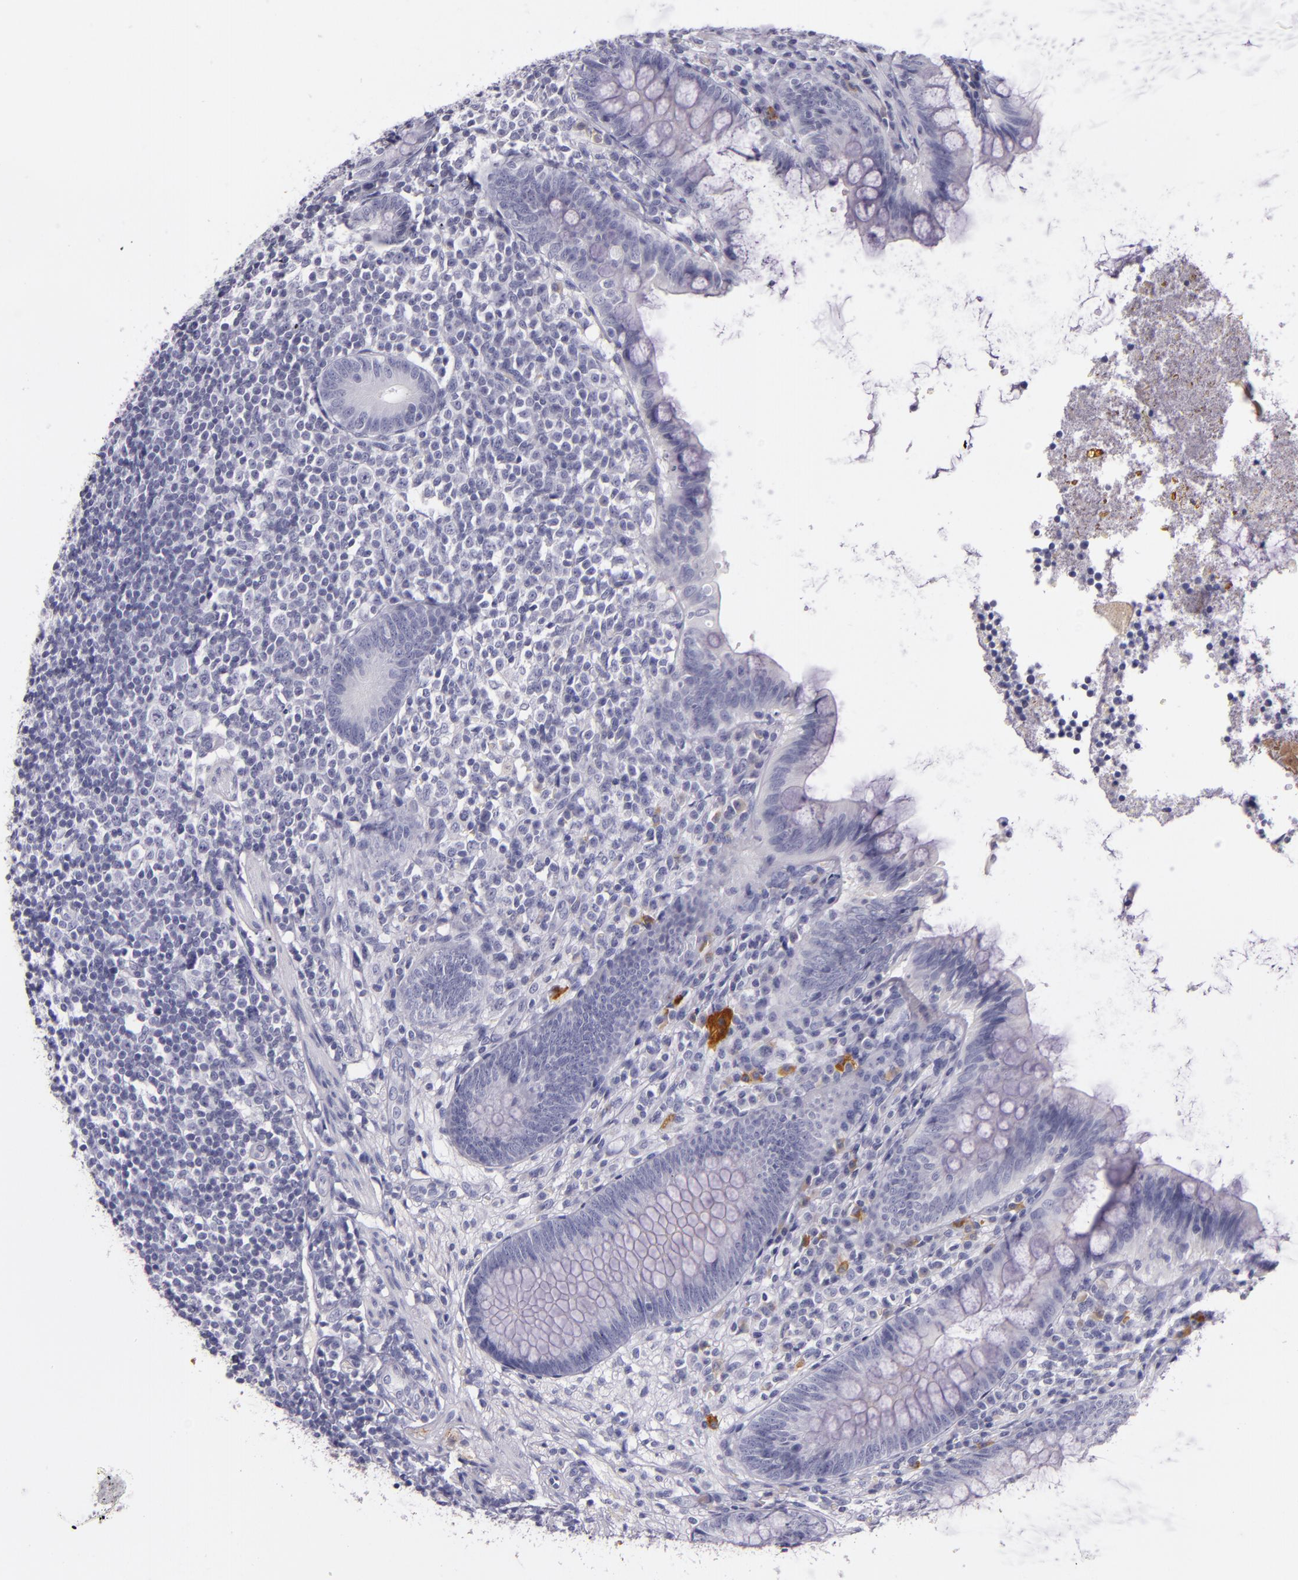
{"staining": {"intensity": "negative", "quantity": "none", "location": "none"}, "tissue": "appendix", "cell_type": "Glandular cells", "image_type": "normal", "snomed": [{"axis": "morphology", "description": "Normal tissue, NOS"}, {"axis": "topography", "description": "Appendix"}], "caption": "The IHC histopathology image has no significant positivity in glandular cells of appendix.", "gene": "INA", "patient": {"sex": "female", "age": 66}}